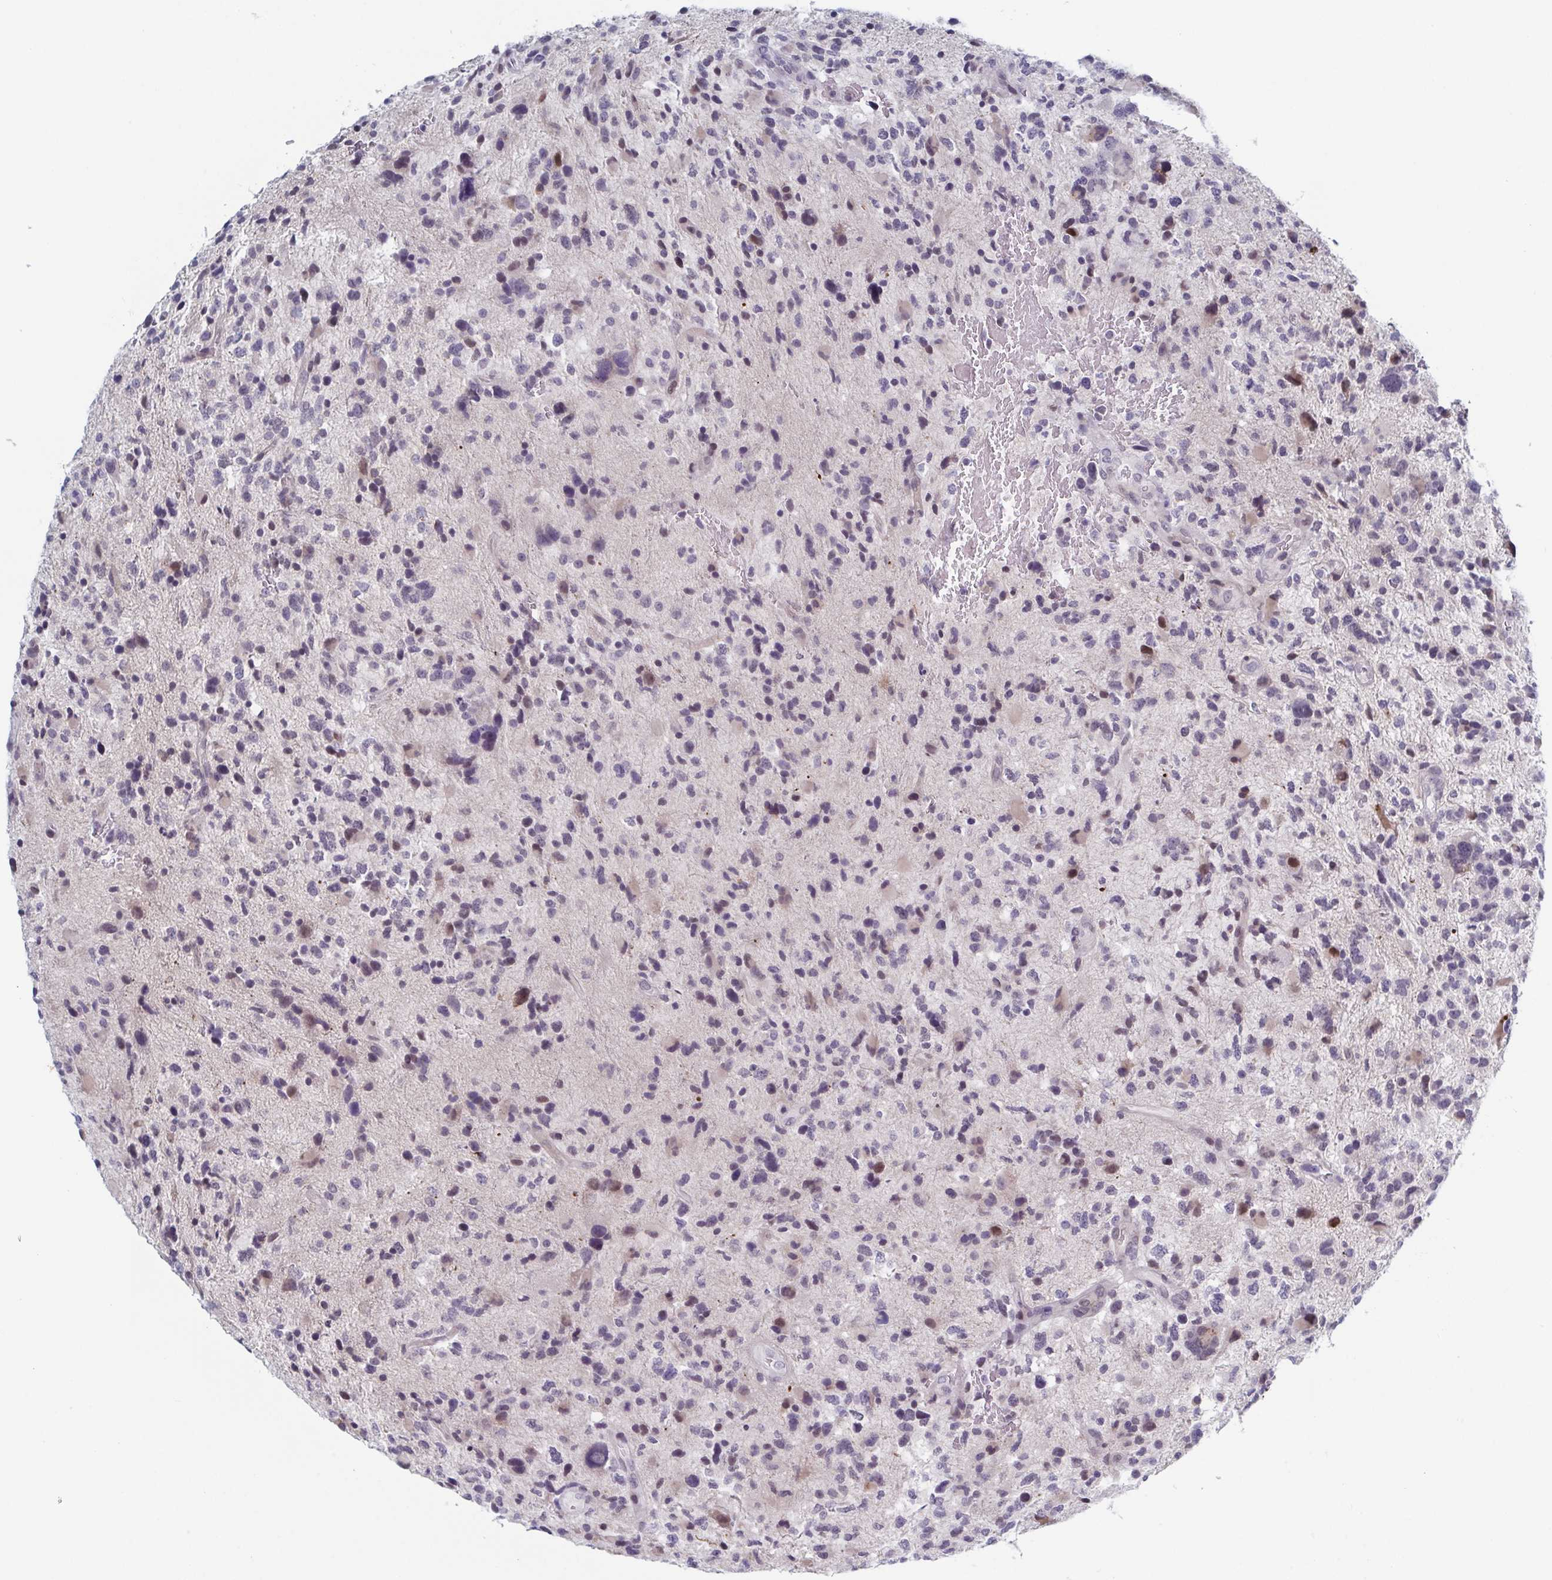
{"staining": {"intensity": "weak", "quantity": "<25%", "location": "nuclear"}, "tissue": "glioma", "cell_type": "Tumor cells", "image_type": "cancer", "snomed": [{"axis": "morphology", "description": "Glioma, malignant, High grade"}, {"axis": "topography", "description": "Brain"}], "caption": "Immunohistochemistry (IHC) image of neoplastic tissue: human high-grade glioma (malignant) stained with DAB displays no significant protein expression in tumor cells.", "gene": "ZFP64", "patient": {"sex": "female", "age": 71}}